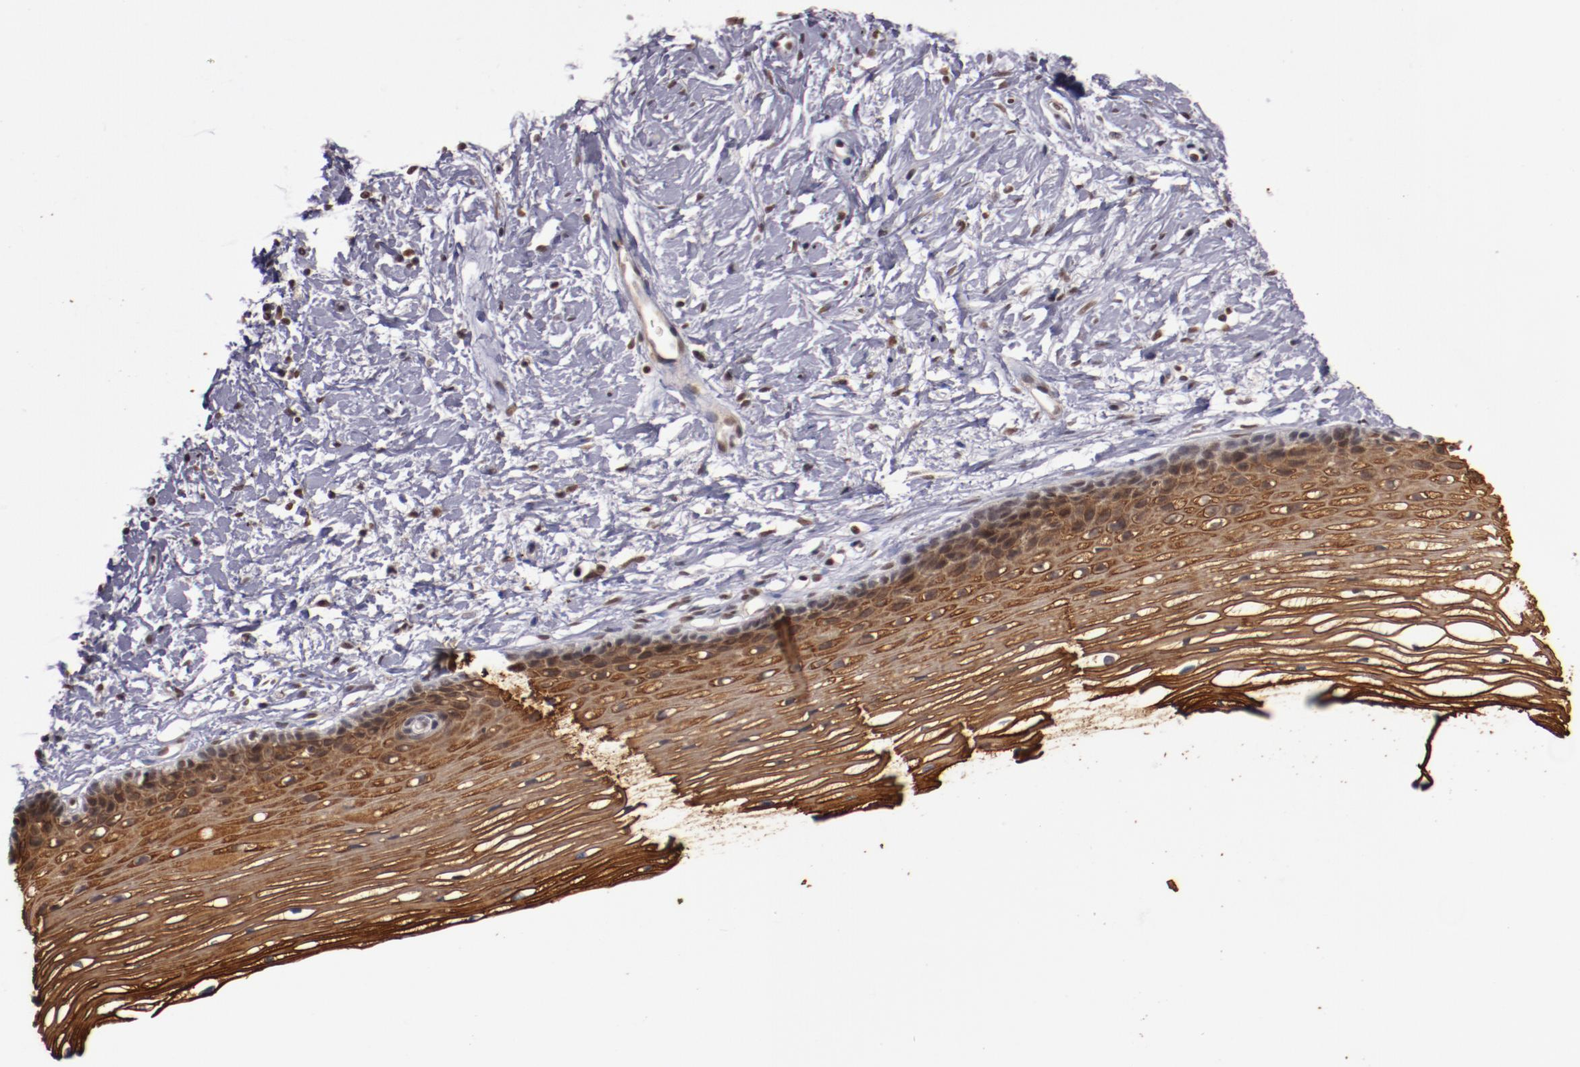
{"staining": {"intensity": "moderate", "quantity": ">75%", "location": "nuclear"}, "tissue": "cervix", "cell_type": "Glandular cells", "image_type": "normal", "snomed": [{"axis": "morphology", "description": "Normal tissue, NOS"}, {"axis": "topography", "description": "Cervix"}], "caption": "High-magnification brightfield microscopy of unremarkable cervix stained with DAB (brown) and counterstained with hematoxylin (blue). glandular cells exhibit moderate nuclear expression is present in approximately>75% of cells. (DAB (3,3'-diaminobenzidine) IHC with brightfield microscopy, high magnification).", "gene": "STAG2", "patient": {"sex": "female", "age": 77}}